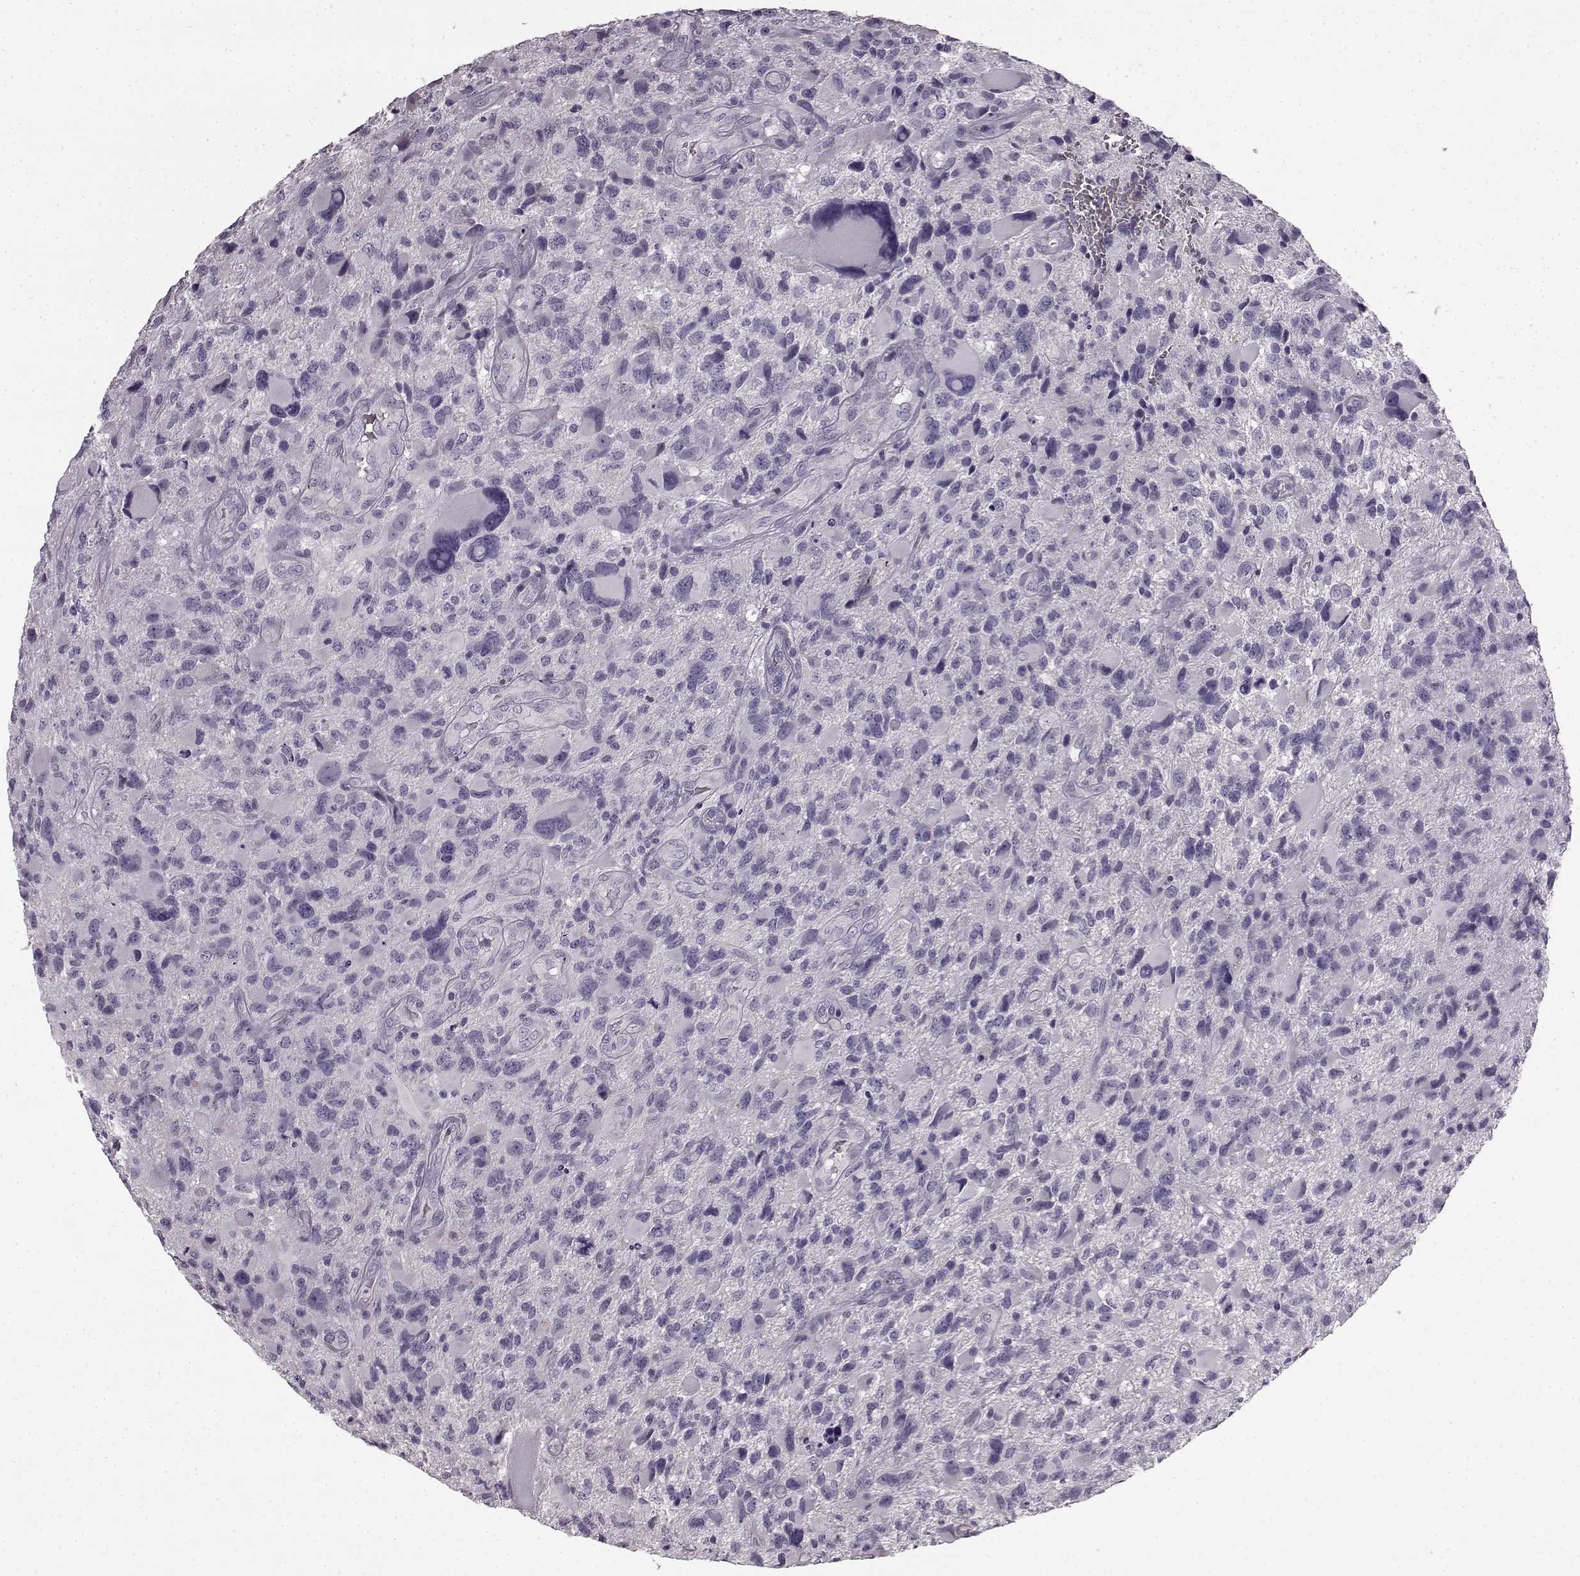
{"staining": {"intensity": "negative", "quantity": "none", "location": "none"}, "tissue": "glioma", "cell_type": "Tumor cells", "image_type": "cancer", "snomed": [{"axis": "morphology", "description": "Glioma, malignant, NOS"}, {"axis": "morphology", "description": "Glioma, malignant, High grade"}, {"axis": "topography", "description": "Brain"}], "caption": "Tumor cells show no significant expression in malignant high-grade glioma.", "gene": "KRT85", "patient": {"sex": "female", "age": 71}}